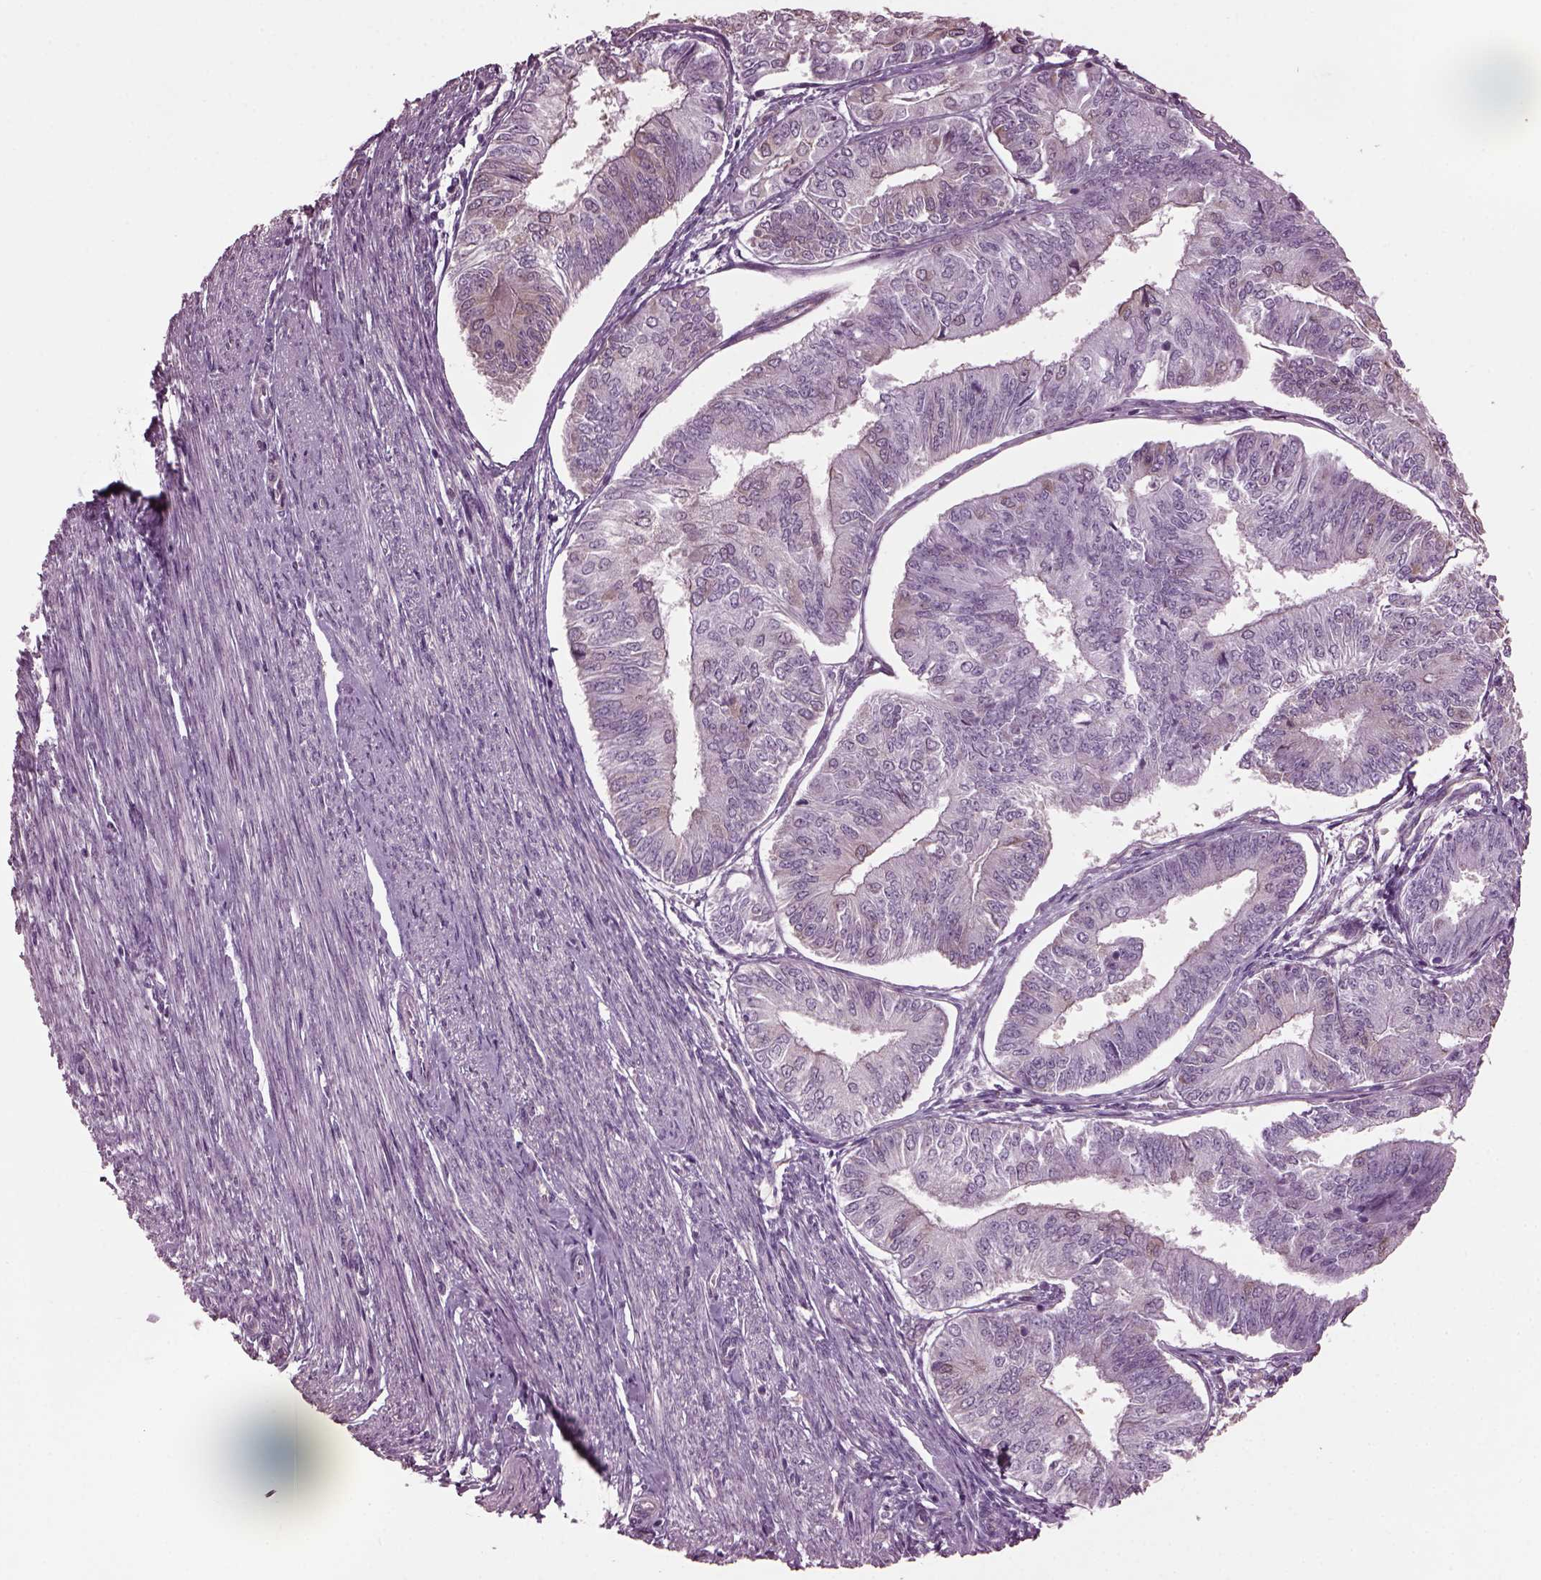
{"staining": {"intensity": "negative", "quantity": "none", "location": "none"}, "tissue": "endometrial cancer", "cell_type": "Tumor cells", "image_type": "cancer", "snomed": [{"axis": "morphology", "description": "Adenocarcinoma, NOS"}, {"axis": "topography", "description": "Endometrium"}], "caption": "Adenocarcinoma (endometrial) stained for a protein using immunohistochemistry (IHC) demonstrates no expression tumor cells.", "gene": "CABP5", "patient": {"sex": "female", "age": 58}}